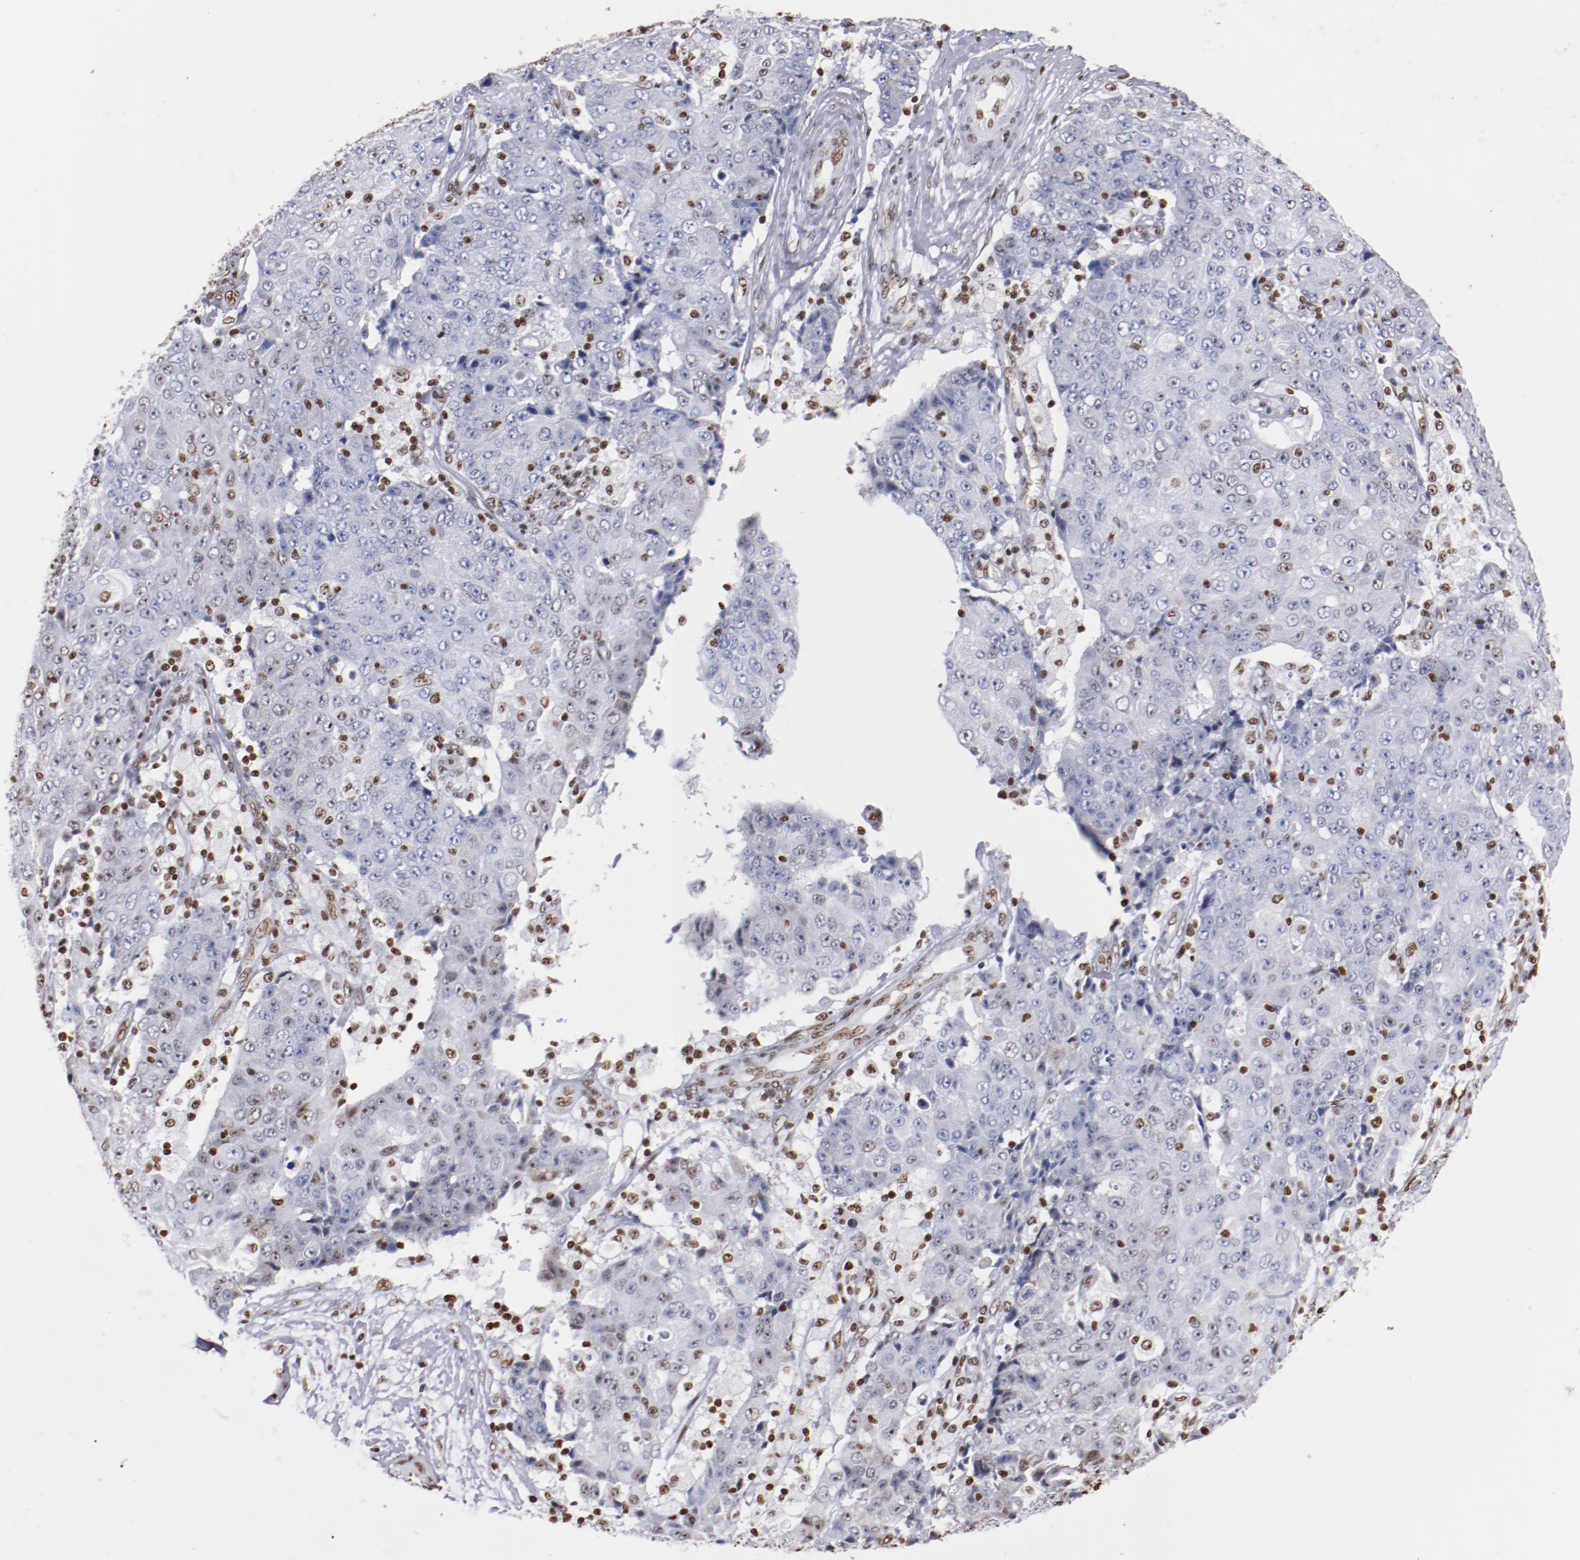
{"staining": {"intensity": "weak", "quantity": "<25%", "location": "nuclear"}, "tissue": "ovarian cancer", "cell_type": "Tumor cells", "image_type": "cancer", "snomed": [{"axis": "morphology", "description": "Carcinoma, endometroid"}, {"axis": "topography", "description": "Ovary"}], "caption": "Immunohistochemical staining of human ovarian cancer (endometroid carcinoma) exhibits no significant positivity in tumor cells.", "gene": "IFI16", "patient": {"sex": "female", "age": 42}}